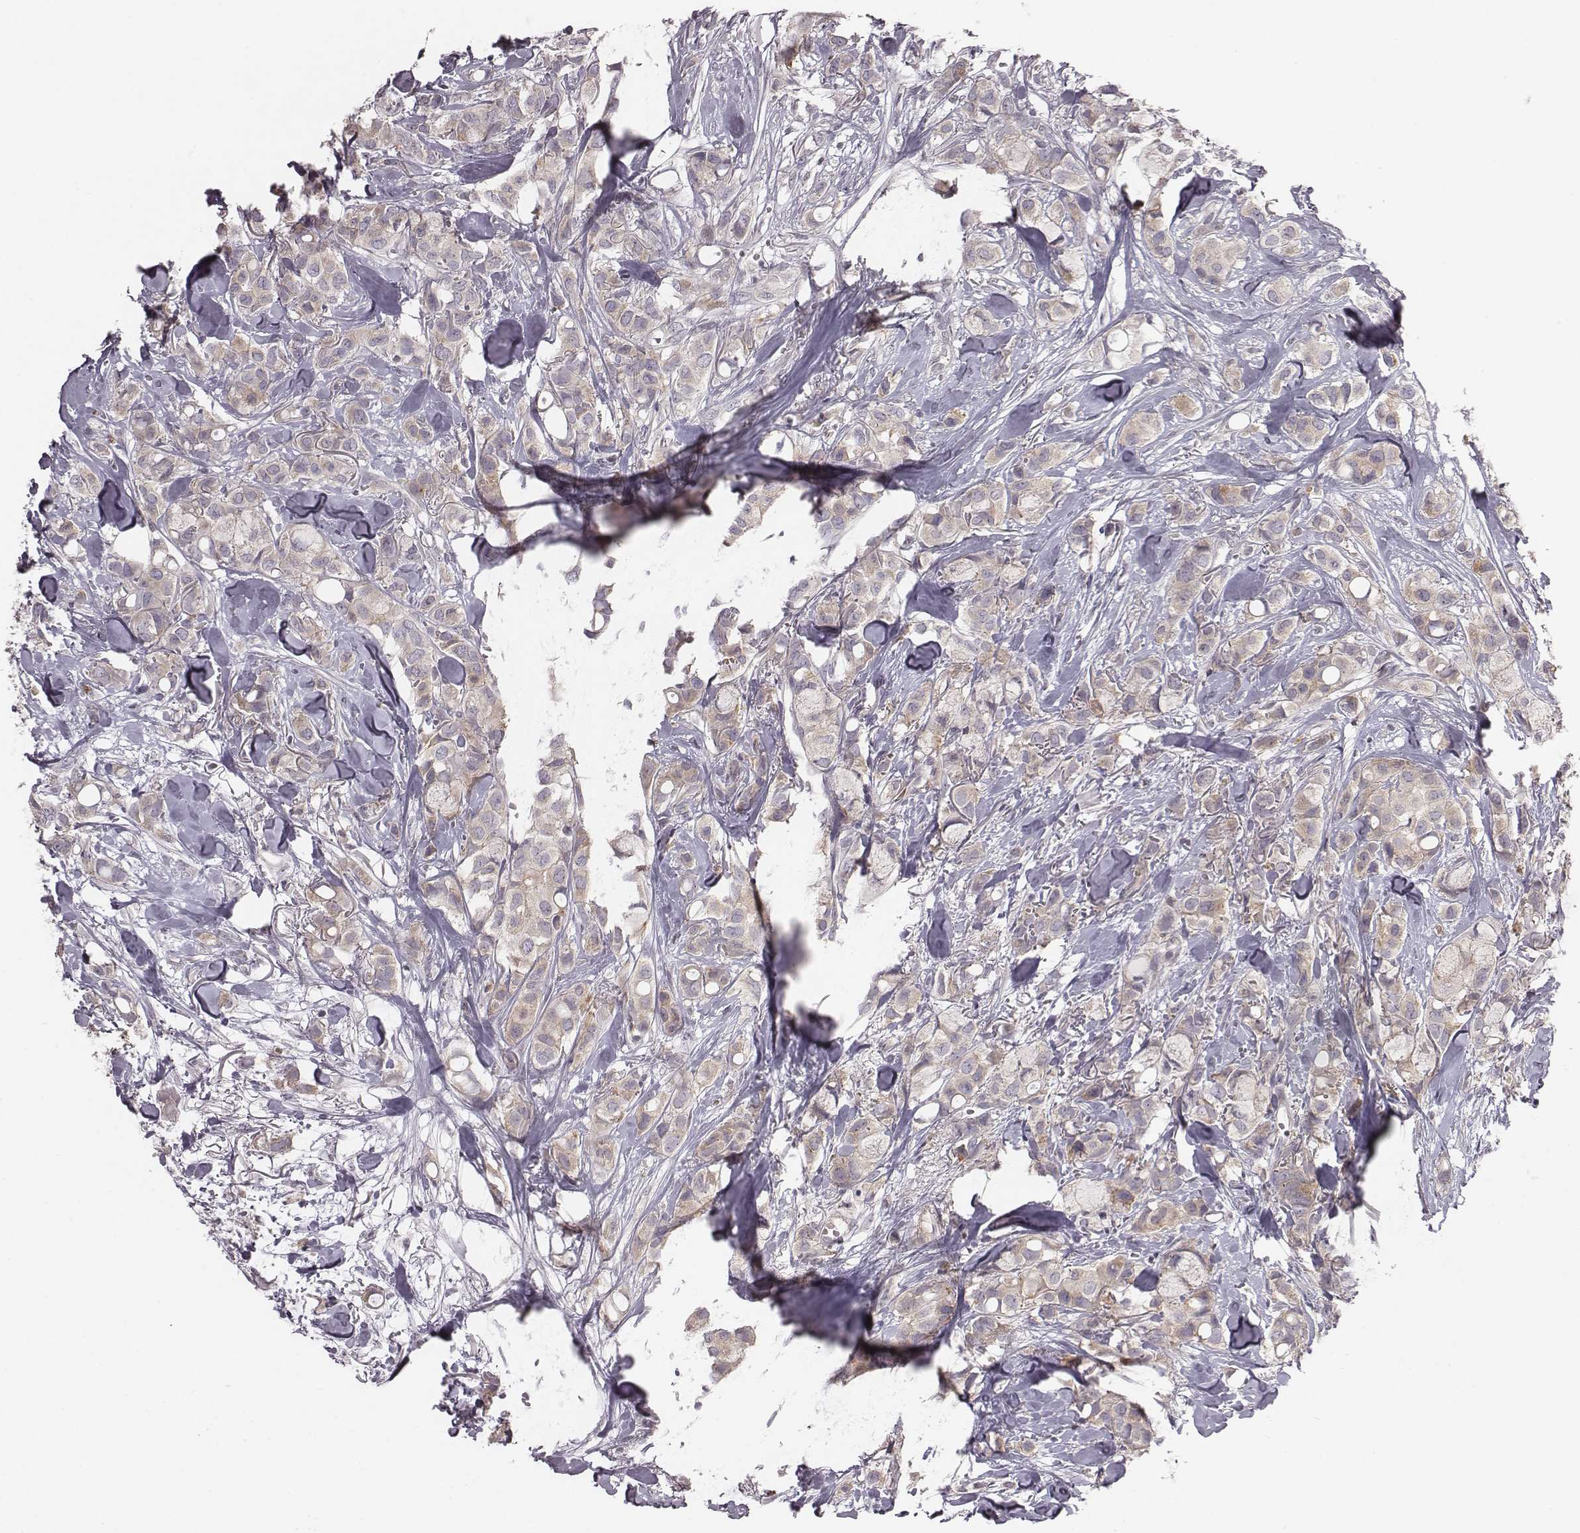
{"staining": {"intensity": "weak", "quantity": ">75%", "location": "cytoplasmic/membranous"}, "tissue": "breast cancer", "cell_type": "Tumor cells", "image_type": "cancer", "snomed": [{"axis": "morphology", "description": "Duct carcinoma"}, {"axis": "topography", "description": "Breast"}], "caption": "Immunohistochemistry photomicrograph of human breast infiltrating ductal carcinoma stained for a protein (brown), which reveals low levels of weak cytoplasmic/membranous positivity in approximately >75% of tumor cells.", "gene": "BICDL1", "patient": {"sex": "female", "age": 85}}